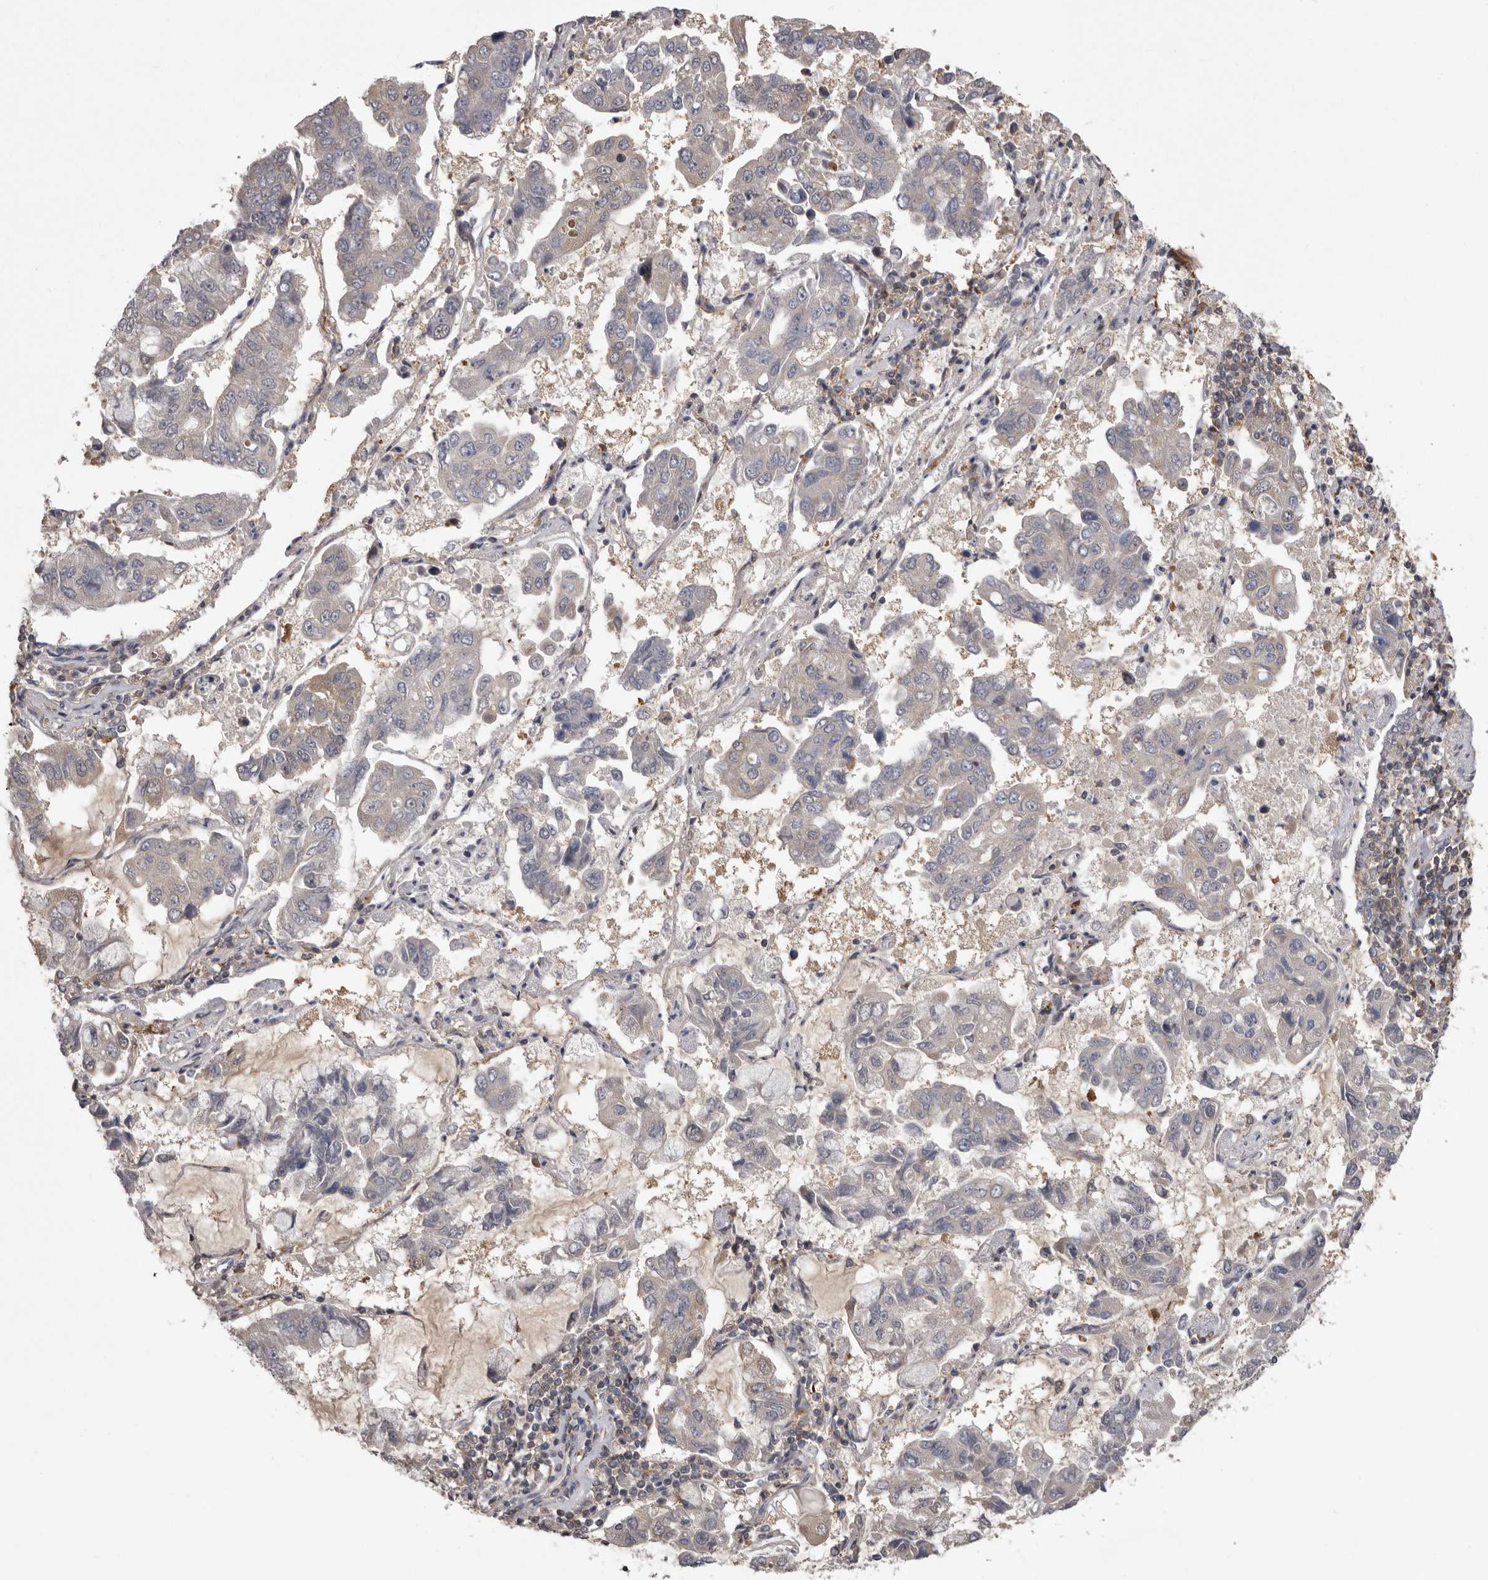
{"staining": {"intensity": "negative", "quantity": "none", "location": "none"}, "tissue": "lung cancer", "cell_type": "Tumor cells", "image_type": "cancer", "snomed": [{"axis": "morphology", "description": "Adenocarcinoma, NOS"}, {"axis": "topography", "description": "Lung"}], "caption": "Lung adenocarcinoma stained for a protein using IHC reveals no staining tumor cells.", "gene": "MDH1", "patient": {"sex": "male", "age": 64}}